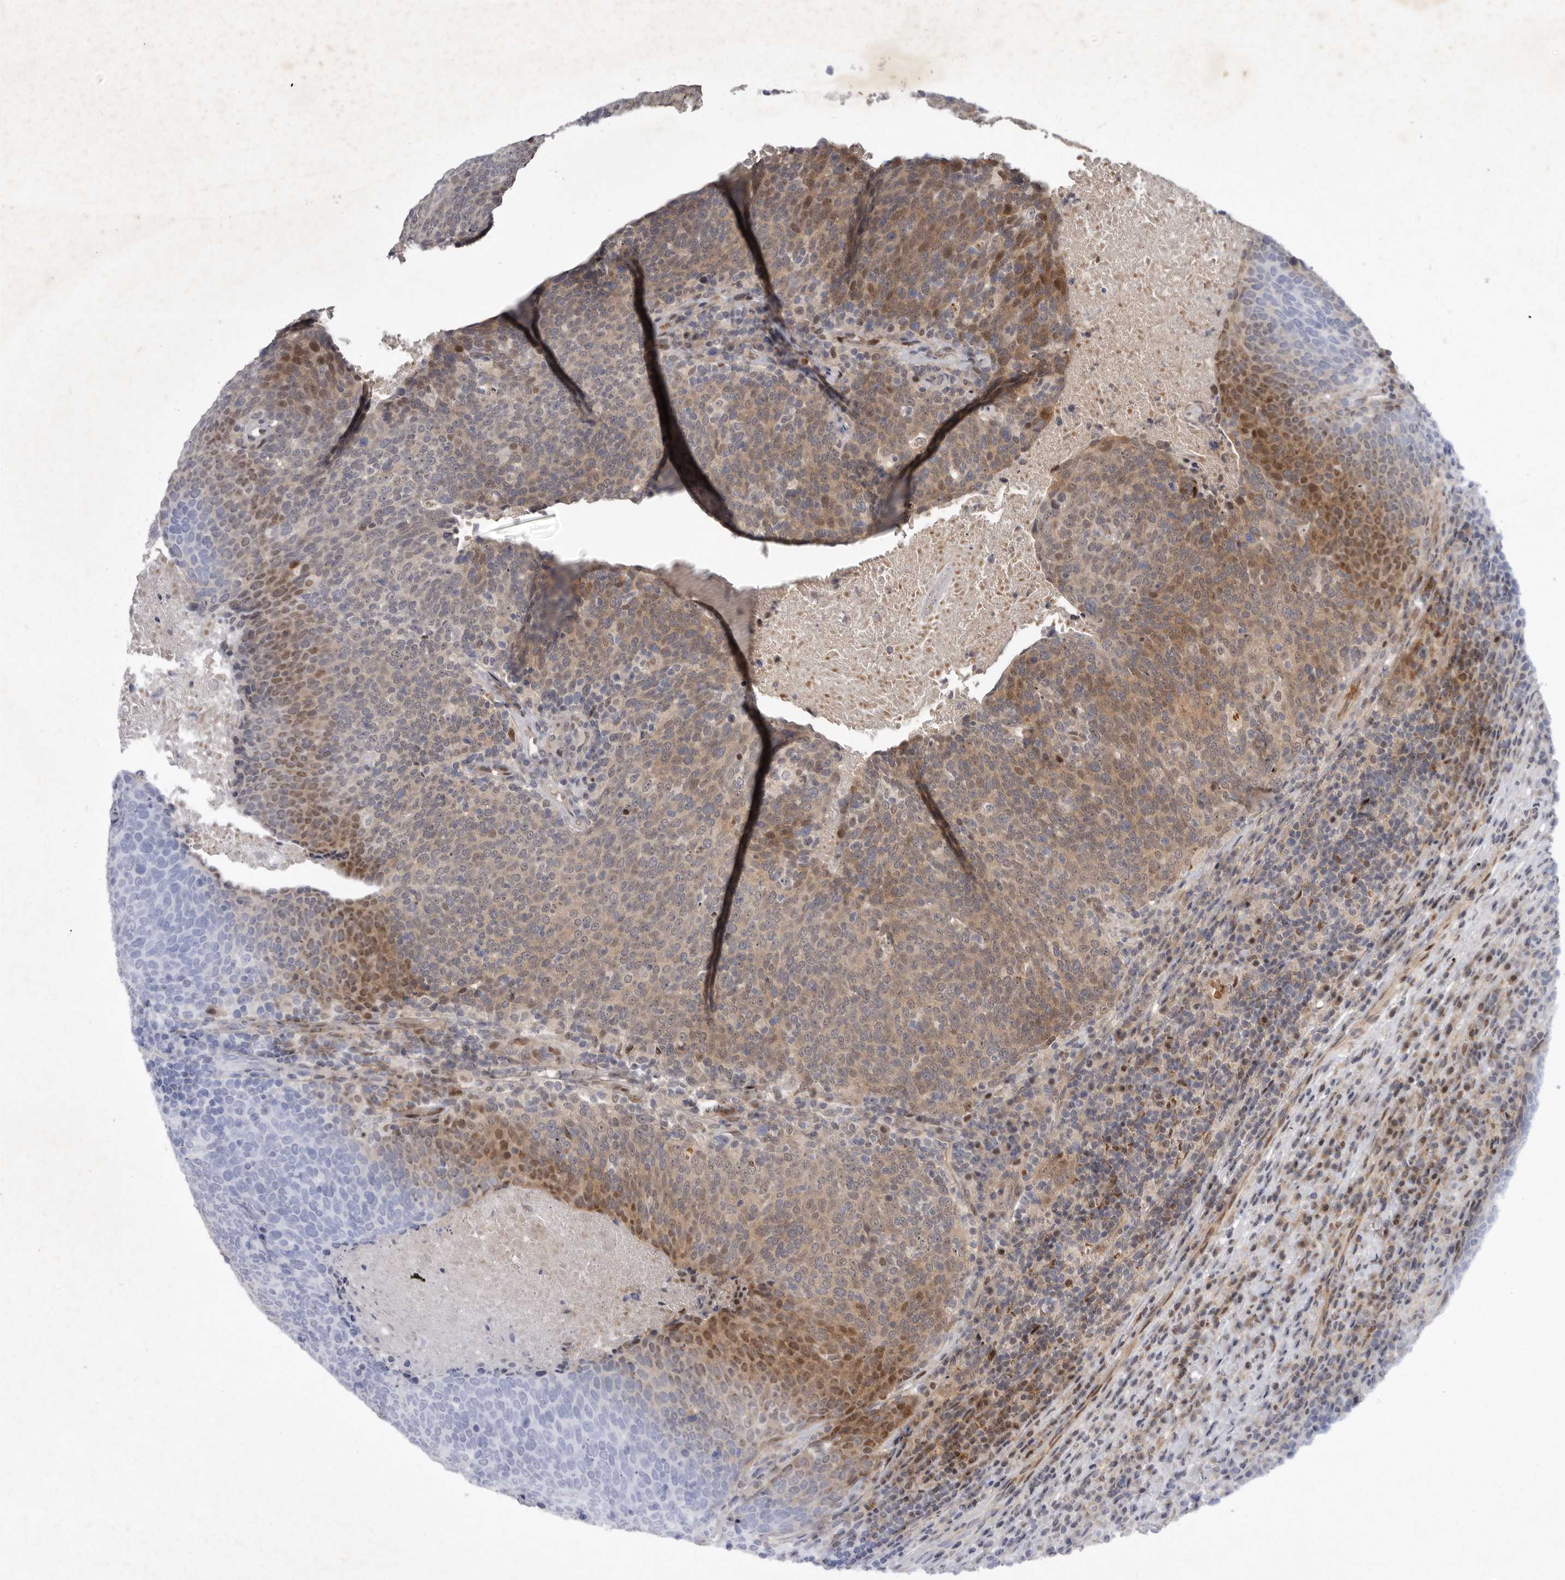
{"staining": {"intensity": "moderate", "quantity": "25%-75%", "location": "cytoplasmic/membranous,nuclear"}, "tissue": "head and neck cancer", "cell_type": "Tumor cells", "image_type": "cancer", "snomed": [{"axis": "morphology", "description": "Squamous cell carcinoma, NOS"}, {"axis": "morphology", "description": "Squamous cell carcinoma, metastatic, NOS"}, {"axis": "topography", "description": "Lymph node"}, {"axis": "topography", "description": "Head-Neck"}], "caption": "Head and neck cancer stained for a protein reveals moderate cytoplasmic/membranous and nuclear positivity in tumor cells.", "gene": "ABL1", "patient": {"sex": "male", "age": 62}}